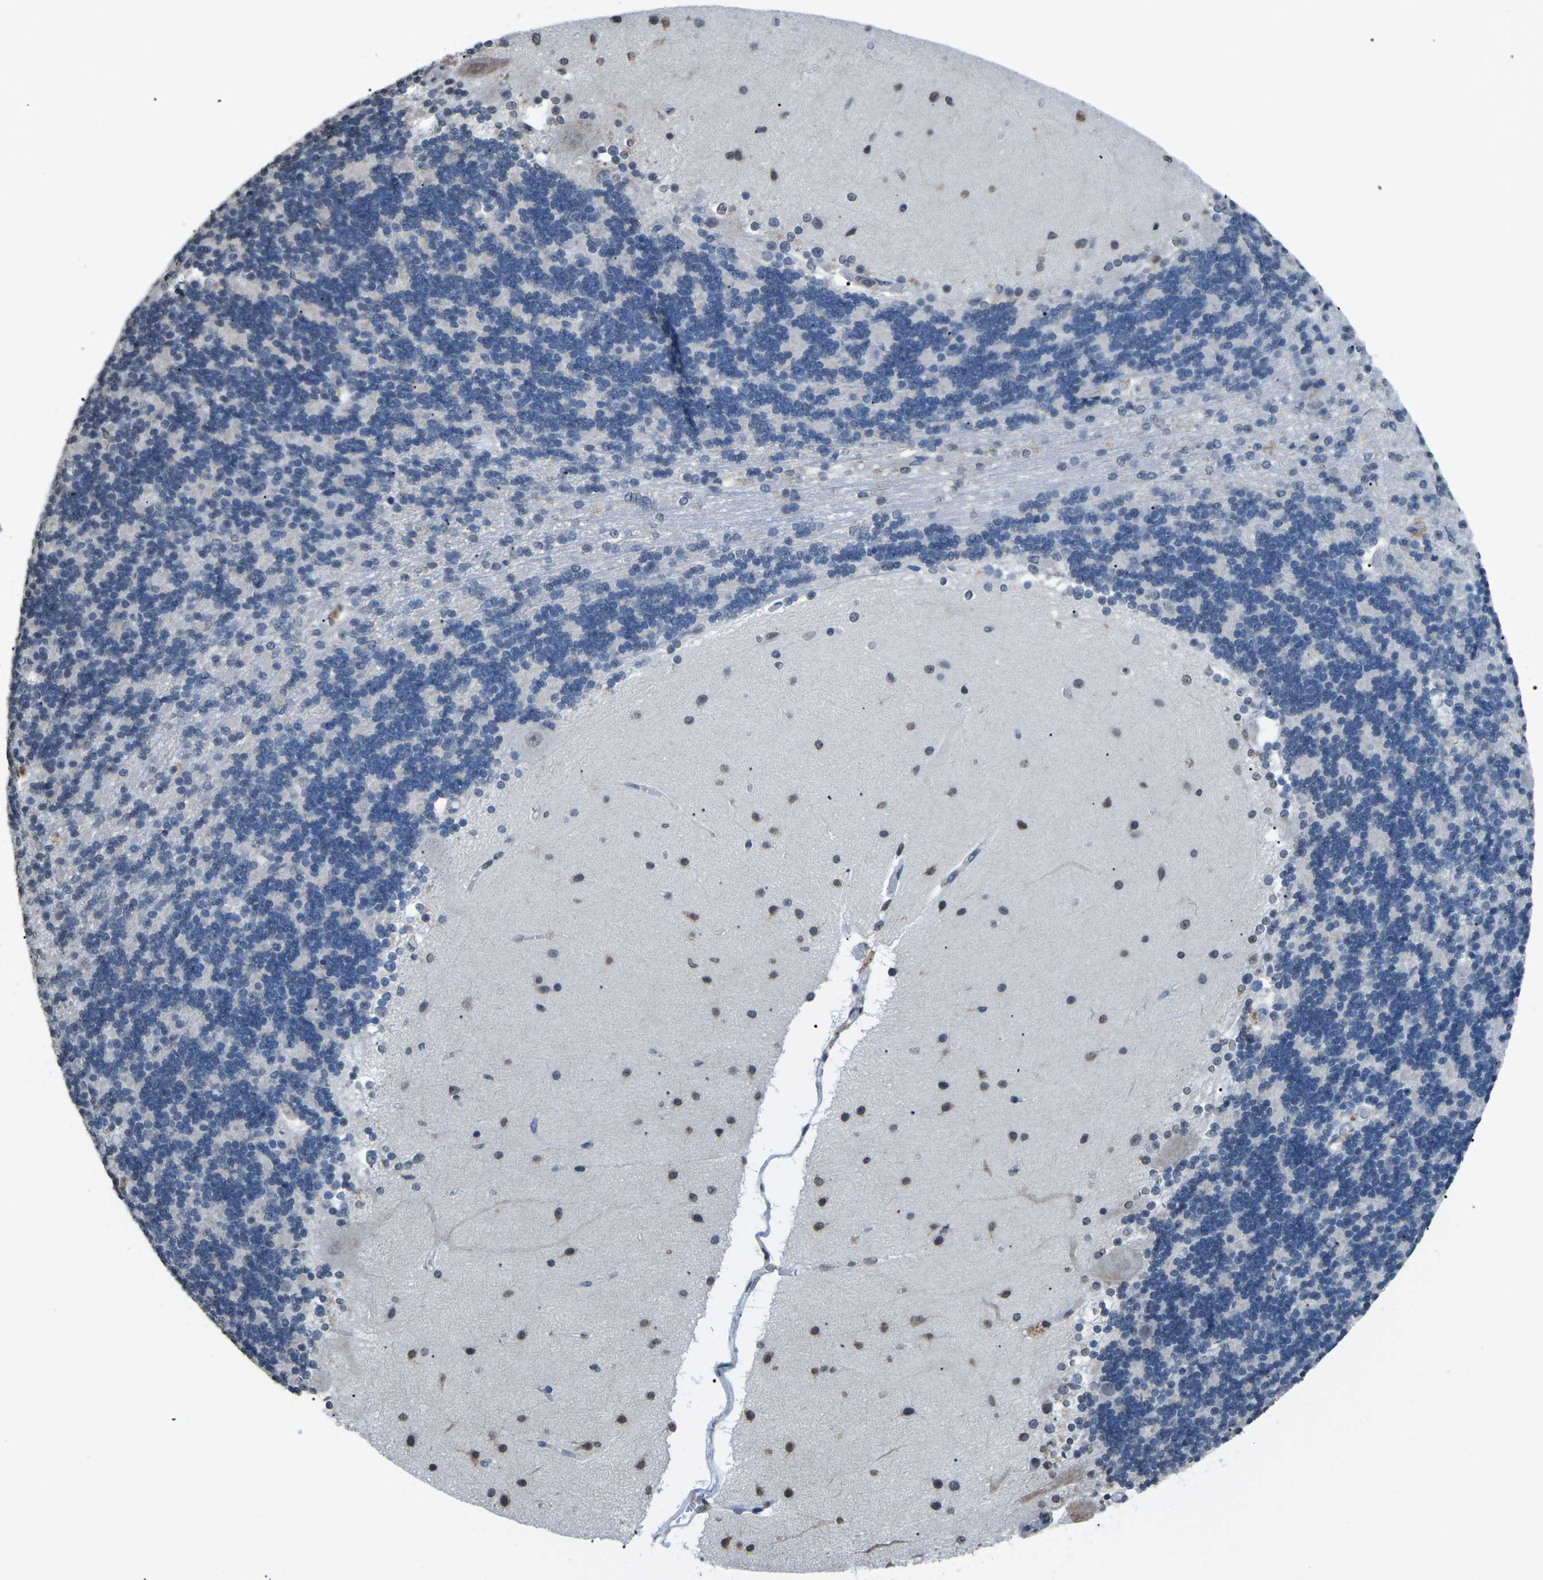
{"staining": {"intensity": "negative", "quantity": "none", "location": "none"}, "tissue": "cerebellum", "cell_type": "Cells in granular layer", "image_type": "normal", "snomed": [{"axis": "morphology", "description": "Normal tissue, NOS"}, {"axis": "topography", "description": "Cerebellum"}], "caption": "Image shows no significant protein expression in cells in granular layer of benign cerebellum.", "gene": "TFR2", "patient": {"sex": "female", "age": 54}}